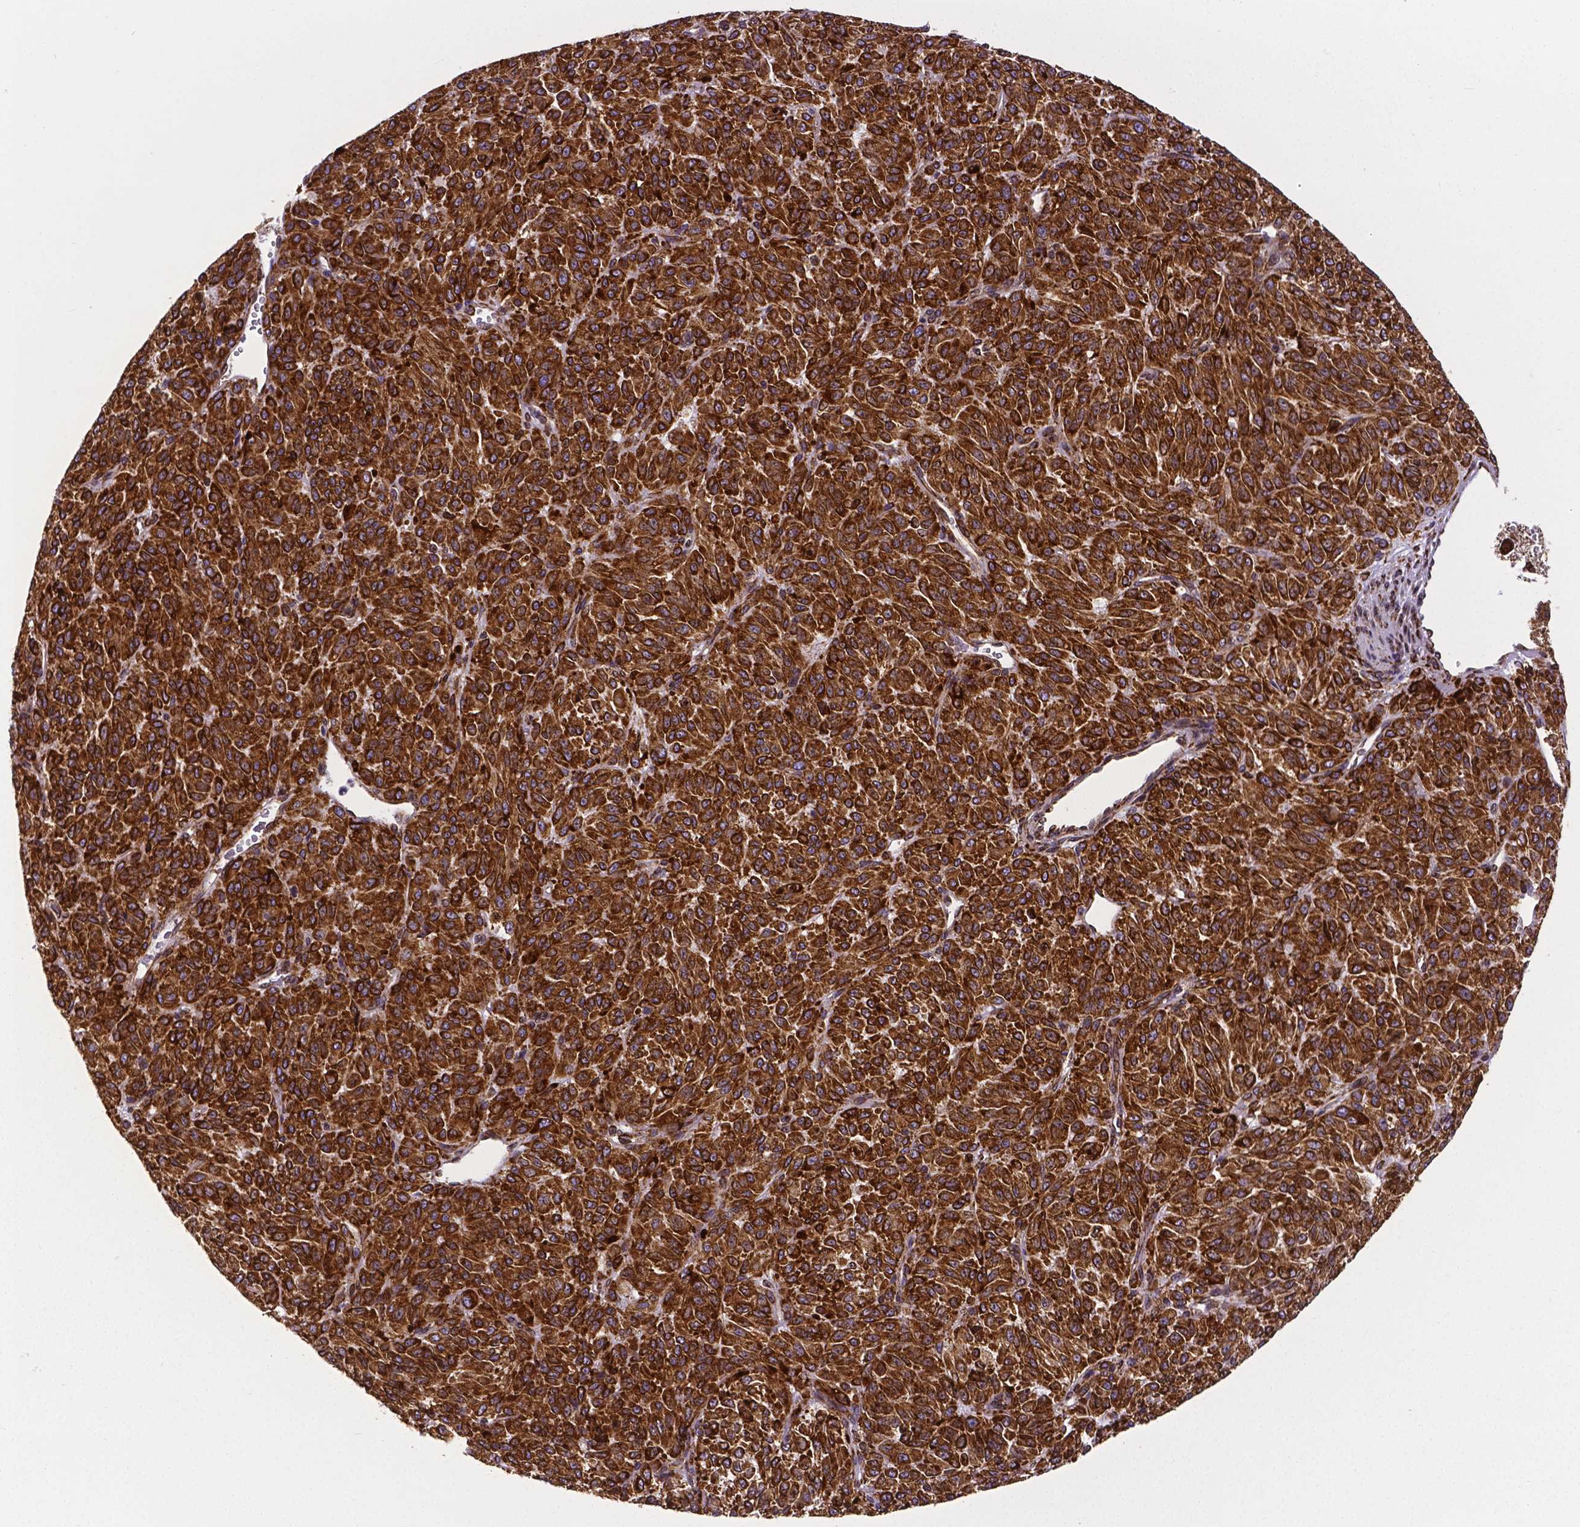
{"staining": {"intensity": "strong", "quantity": ">75%", "location": "cytoplasmic/membranous"}, "tissue": "melanoma", "cell_type": "Tumor cells", "image_type": "cancer", "snomed": [{"axis": "morphology", "description": "Malignant melanoma, Metastatic site"}, {"axis": "topography", "description": "Brain"}], "caption": "IHC image of neoplastic tissue: human melanoma stained using immunohistochemistry (IHC) shows high levels of strong protein expression localized specifically in the cytoplasmic/membranous of tumor cells, appearing as a cytoplasmic/membranous brown color.", "gene": "MTDH", "patient": {"sex": "female", "age": 56}}